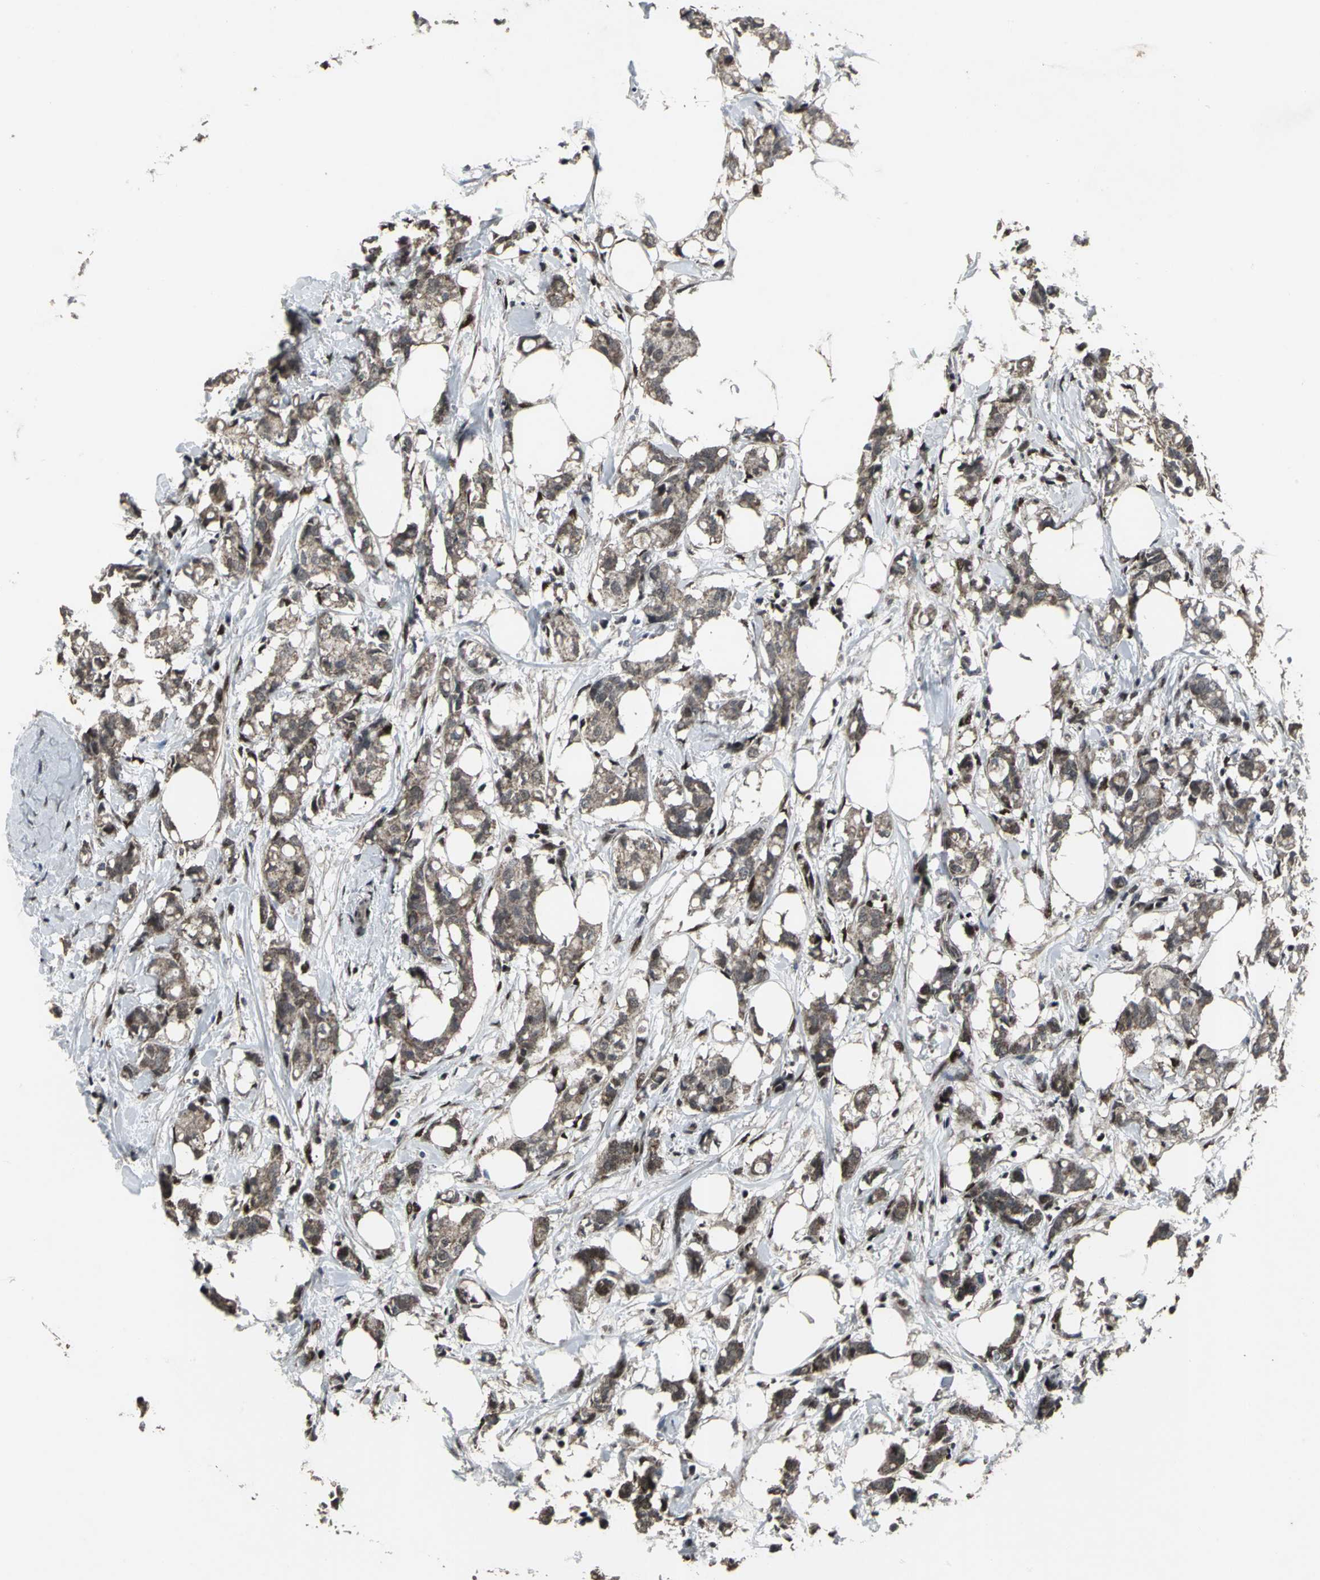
{"staining": {"intensity": "moderate", "quantity": ">75%", "location": "cytoplasmic/membranous"}, "tissue": "breast cancer", "cell_type": "Tumor cells", "image_type": "cancer", "snomed": [{"axis": "morphology", "description": "Duct carcinoma"}, {"axis": "topography", "description": "Breast"}], "caption": "DAB immunohistochemical staining of human infiltrating ductal carcinoma (breast) shows moderate cytoplasmic/membranous protein staining in approximately >75% of tumor cells.", "gene": "SRF", "patient": {"sex": "female", "age": 84}}